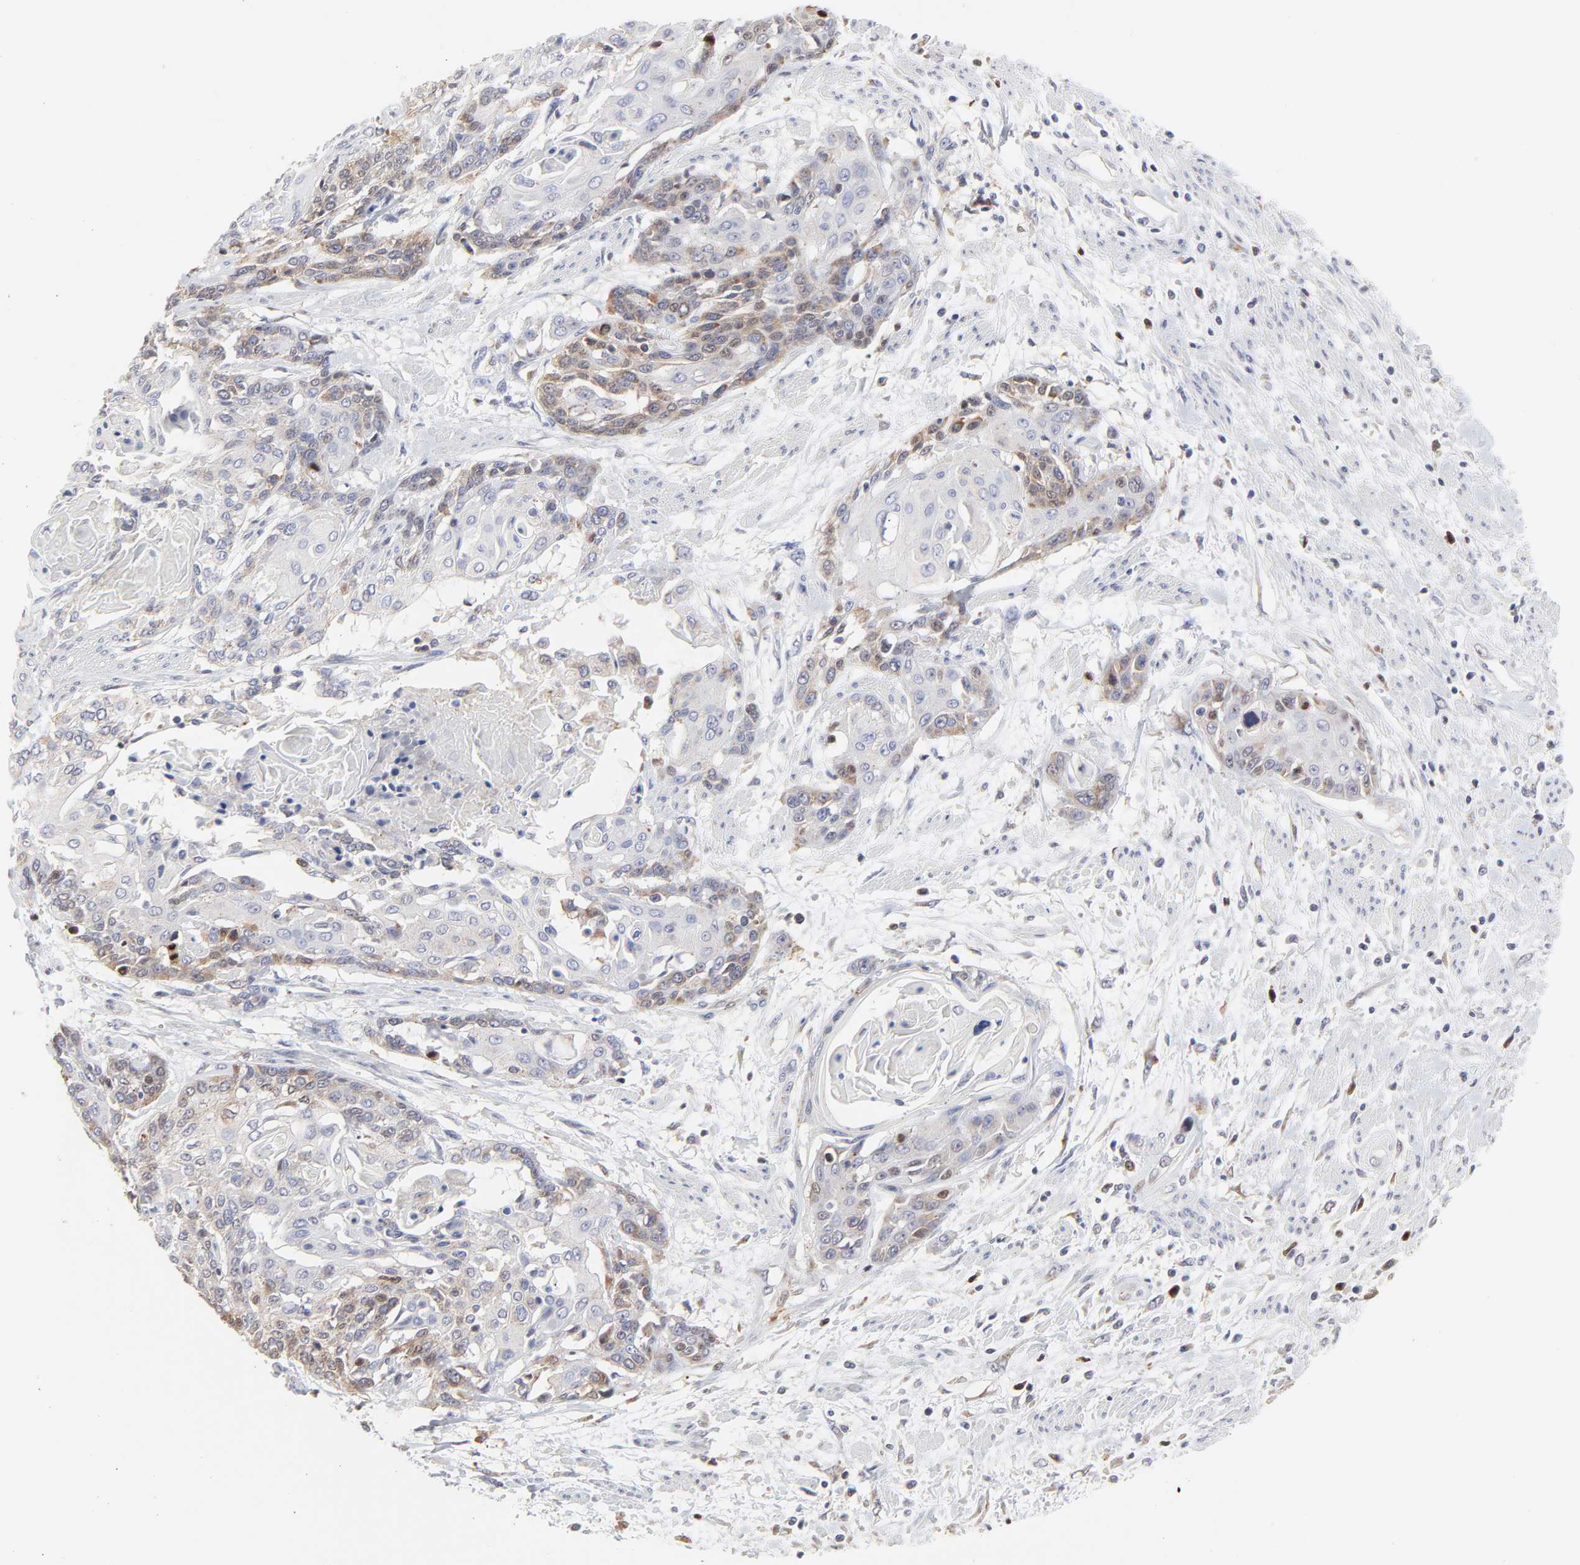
{"staining": {"intensity": "weak", "quantity": "25%-75%", "location": "cytoplasmic/membranous"}, "tissue": "cervical cancer", "cell_type": "Tumor cells", "image_type": "cancer", "snomed": [{"axis": "morphology", "description": "Squamous cell carcinoma, NOS"}, {"axis": "topography", "description": "Cervix"}], "caption": "Immunohistochemical staining of human cervical squamous cell carcinoma reveals low levels of weak cytoplasmic/membranous expression in about 25%-75% of tumor cells.", "gene": "NCAPH", "patient": {"sex": "female", "age": 57}}